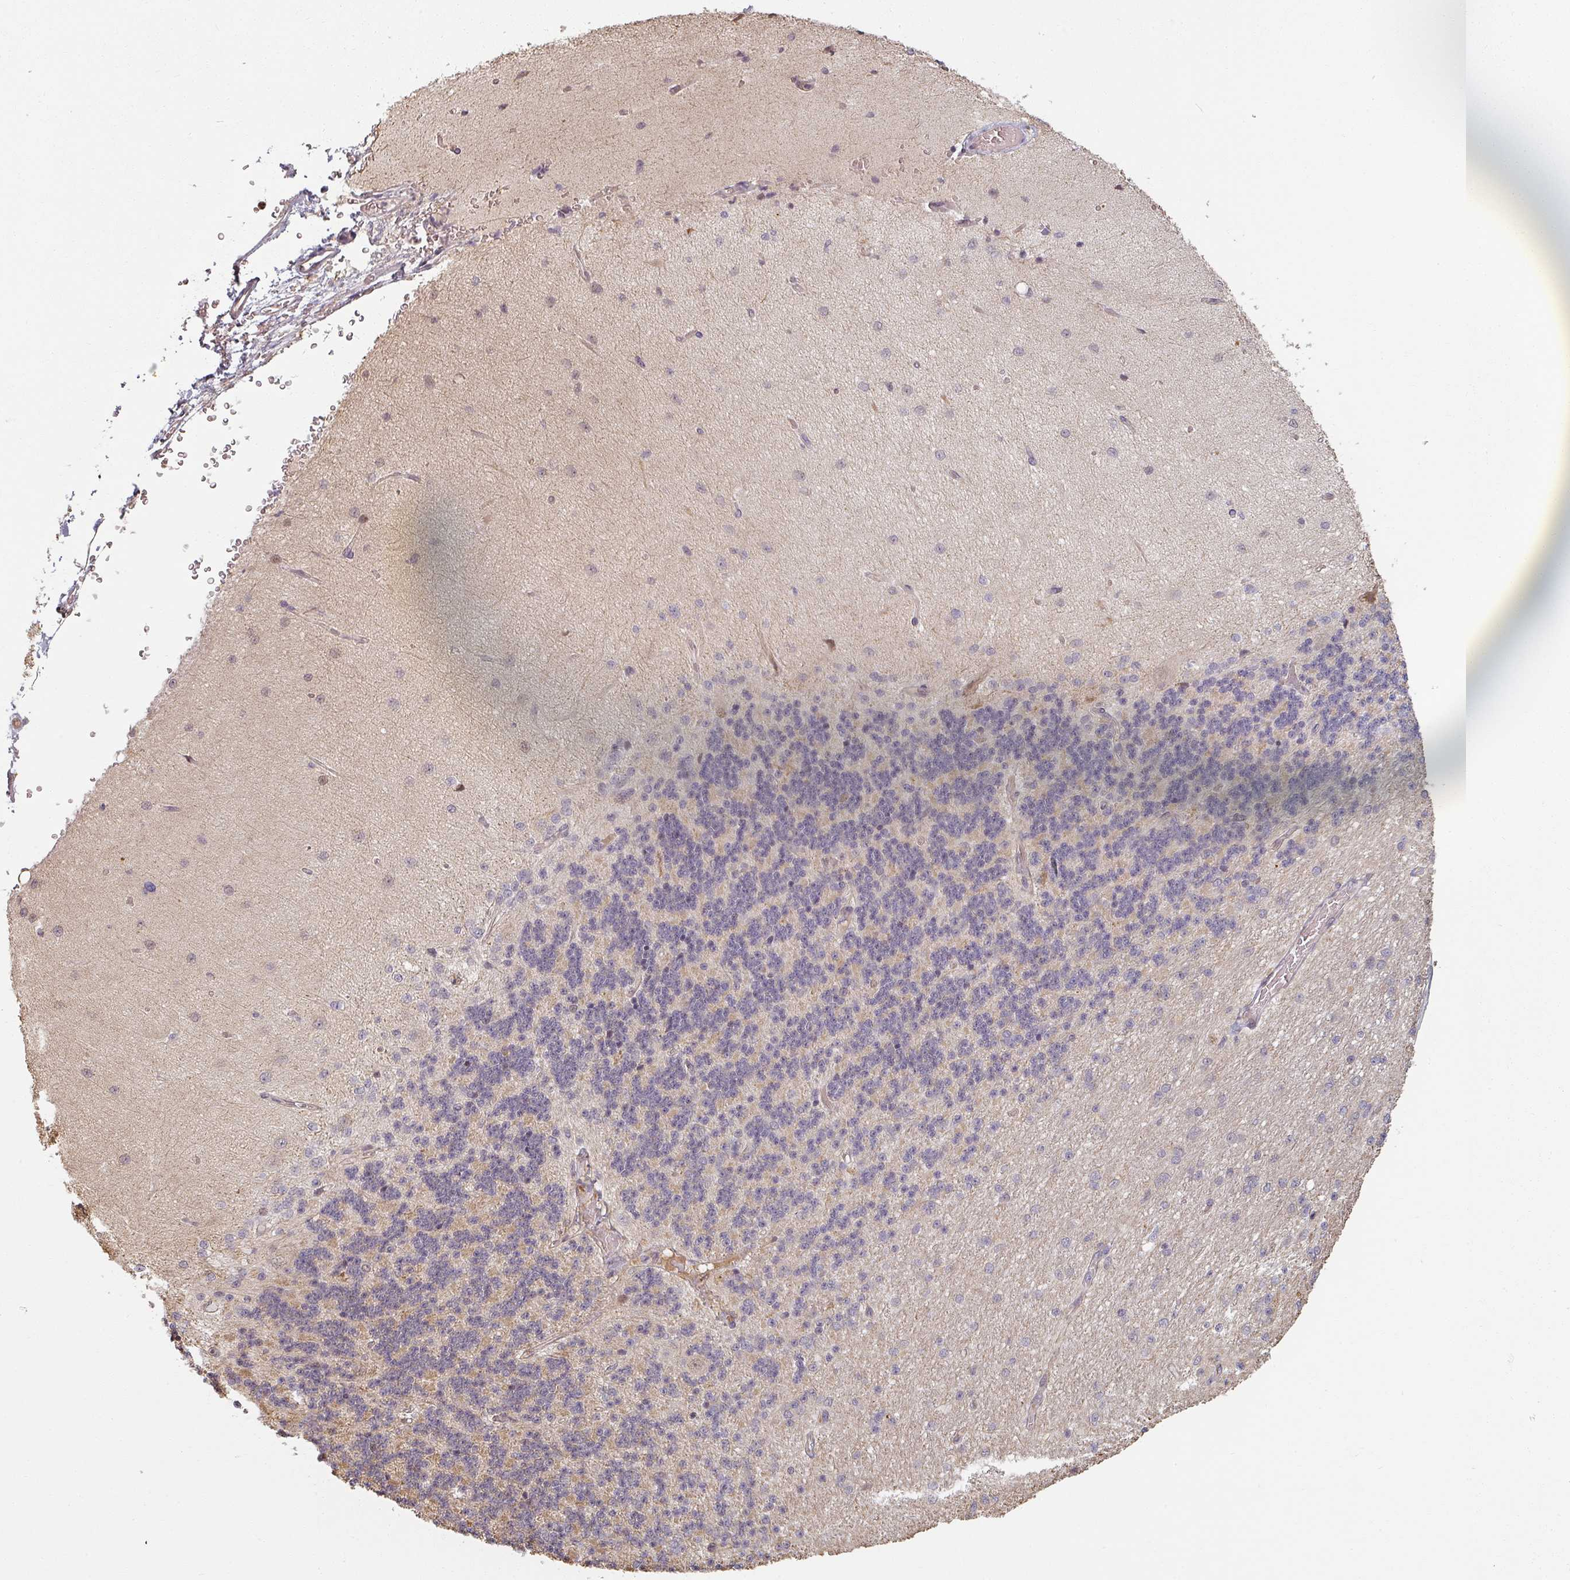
{"staining": {"intensity": "moderate", "quantity": "25%-75%", "location": "cytoplasmic/membranous"}, "tissue": "cerebellum", "cell_type": "Cells in granular layer", "image_type": "normal", "snomed": [{"axis": "morphology", "description": "Normal tissue, NOS"}, {"axis": "topography", "description": "Cerebellum"}], "caption": "Brown immunohistochemical staining in benign human cerebellum shows moderate cytoplasmic/membranous positivity in approximately 25%-75% of cells in granular layer.", "gene": "MED19", "patient": {"sex": "female", "age": 29}}